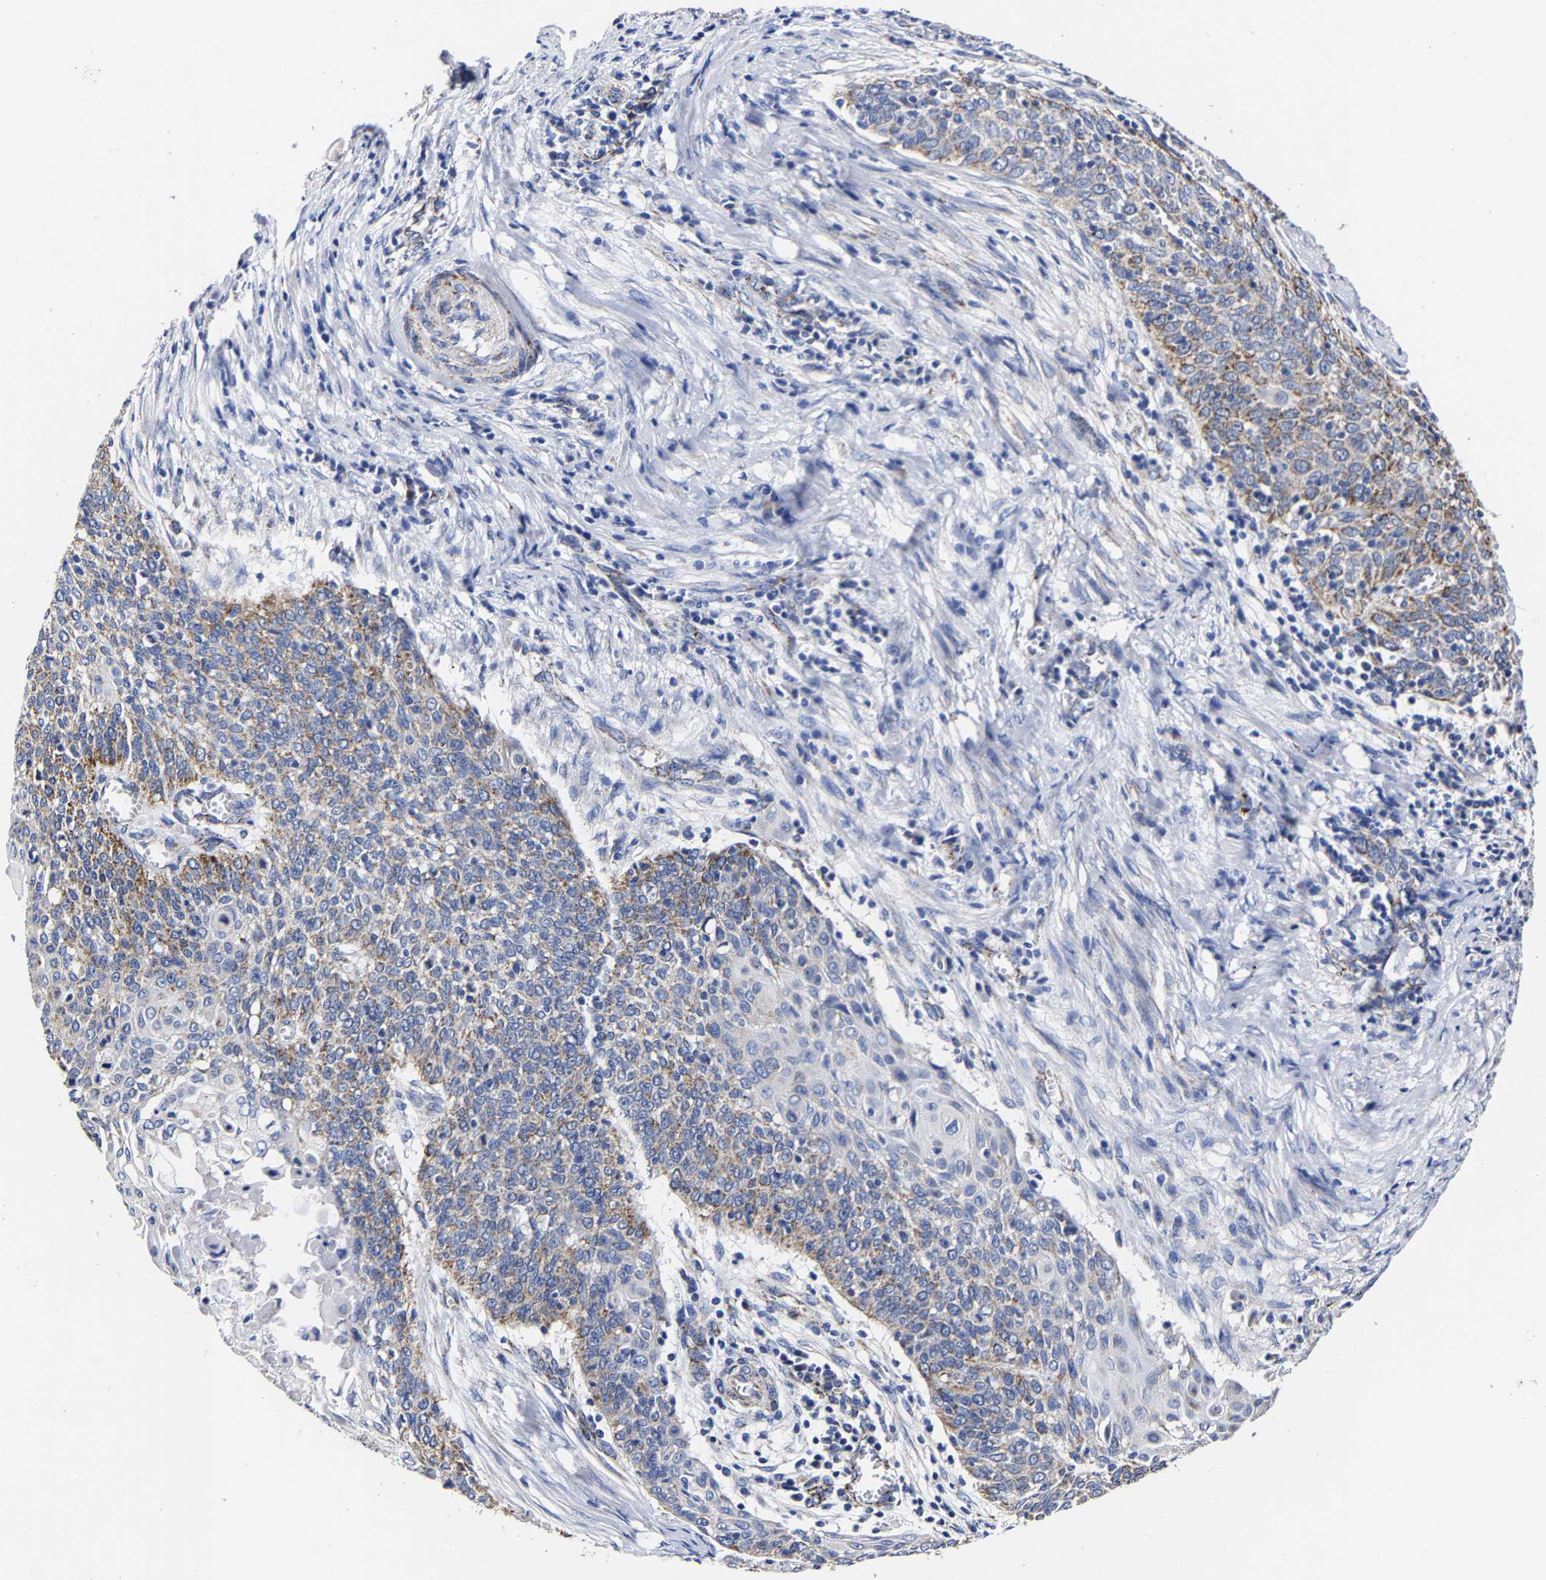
{"staining": {"intensity": "moderate", "quantity": "25%-75%", "location": "cytoplasmic/membranous"}, "tissue": "cervical cancer", "cell_type": "Tumor cells", "image_type": "cancer", "snomed": [{"axis": "morphology", "description": "Squamous cell carcinoma, NOS"}, {"axis": "topography", "description": "Cervix"}], "caption": "Immunohistochemical staining of cervical cancer (squamous cell carcinoma) displays medium levels of moderate cytoplasmic/membranous staining in approximately 25%-75% of tumor cells.", "gene": "AASS", "patient": {"sex": "female", "age": 39}}